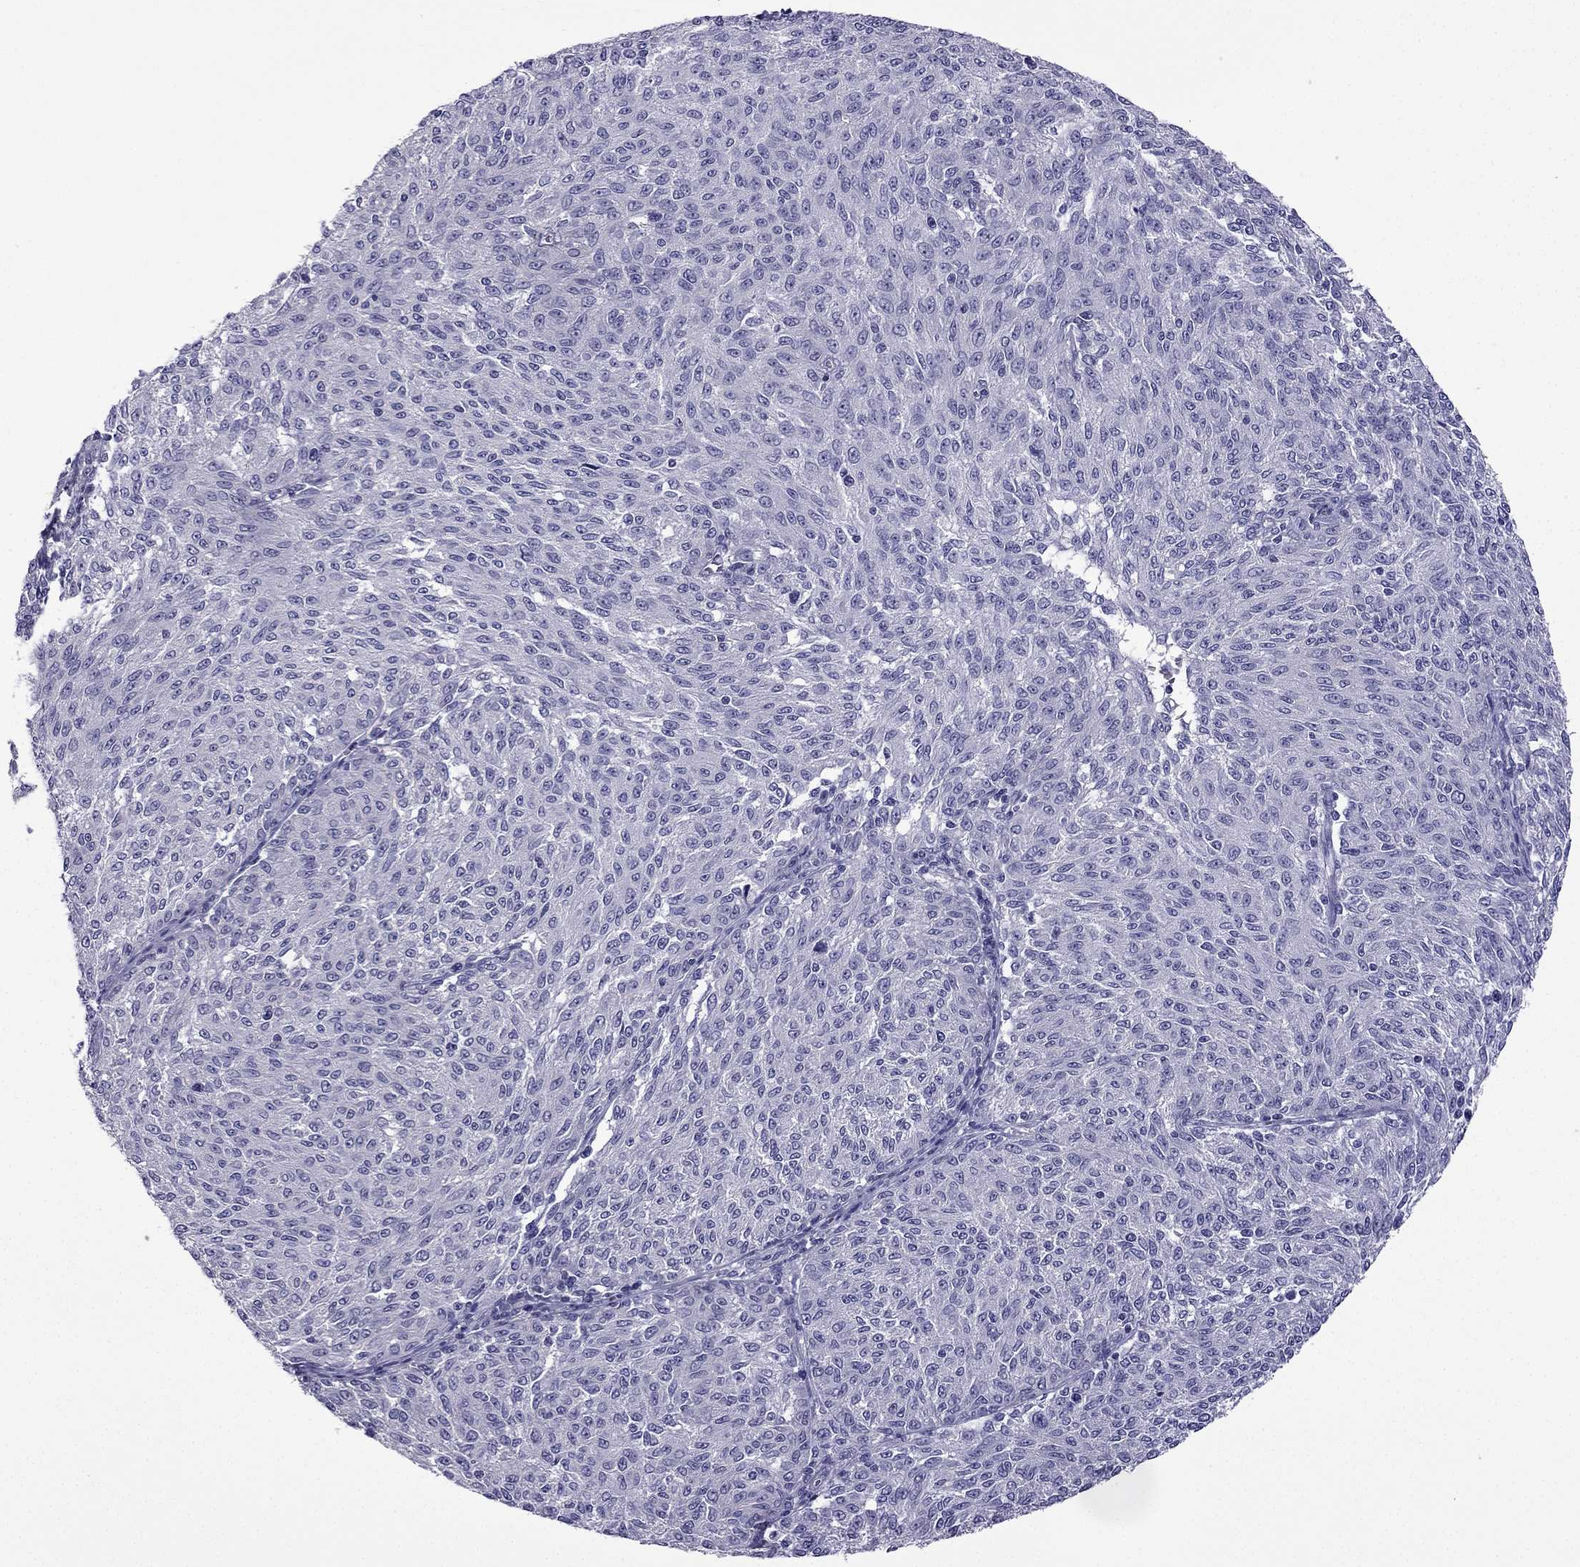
{"staining": {"intensity": "negative", "quantity": "none", "location": "none"}, "tissue": "melanoma", "cell_type": "Tumor cells", "image_type": "cancer", "snomed": [{"axis": "morphology", "description": "Malignant melanoma, NOS"}, {"axis": "topography", "description": "Skin"}], "caption": "High magnification brightfield microscopy of melanoma stained with DAB (3,3'-diaminobenzidine) (brown) and counterstained with hematoxylin (blue): tumor cells show no significant positivity.", "gene": "GJA8", "patient": {"sex": "female", "age": 72}}